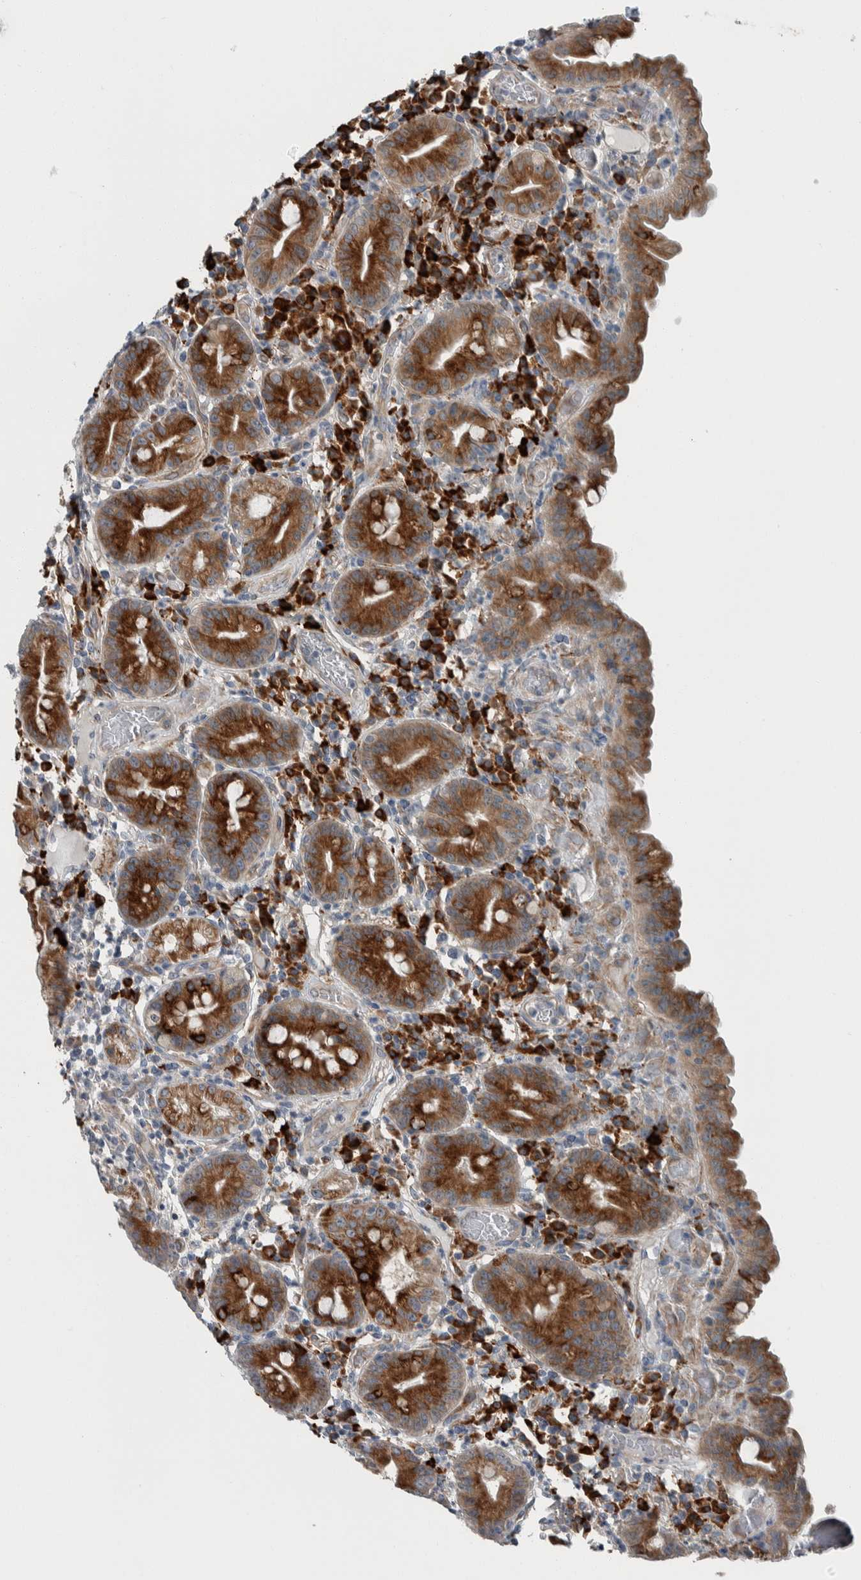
{"staining": {"intensity": "strong", "quantity": ">75%", "location": "cytoplasmic/membranous"}, "tissue": "duodenum", "cell_type": "Glandular cells", "image_type": "normal", "snomed": [{"axis": "morphology", "description": "Normal tissue, NOS"}, {"axis": "topography", "description": "Duodenum"}], "caption": "Immunohistochemistry staining of unremarkable duodenum, which shows high levels of strong cytoplasmic/membranous positivity in about >75% of glandular cells indicating strong cytoplasmic/membranous protein positivity. The staining was performed using DAB (3,3'-diaminobenzidine) (brown) for protein detection and nuclei were counterstained in hematoxylin (blue).", "gene": "USP25", "patient": {"sex": "male", "age": 50}}